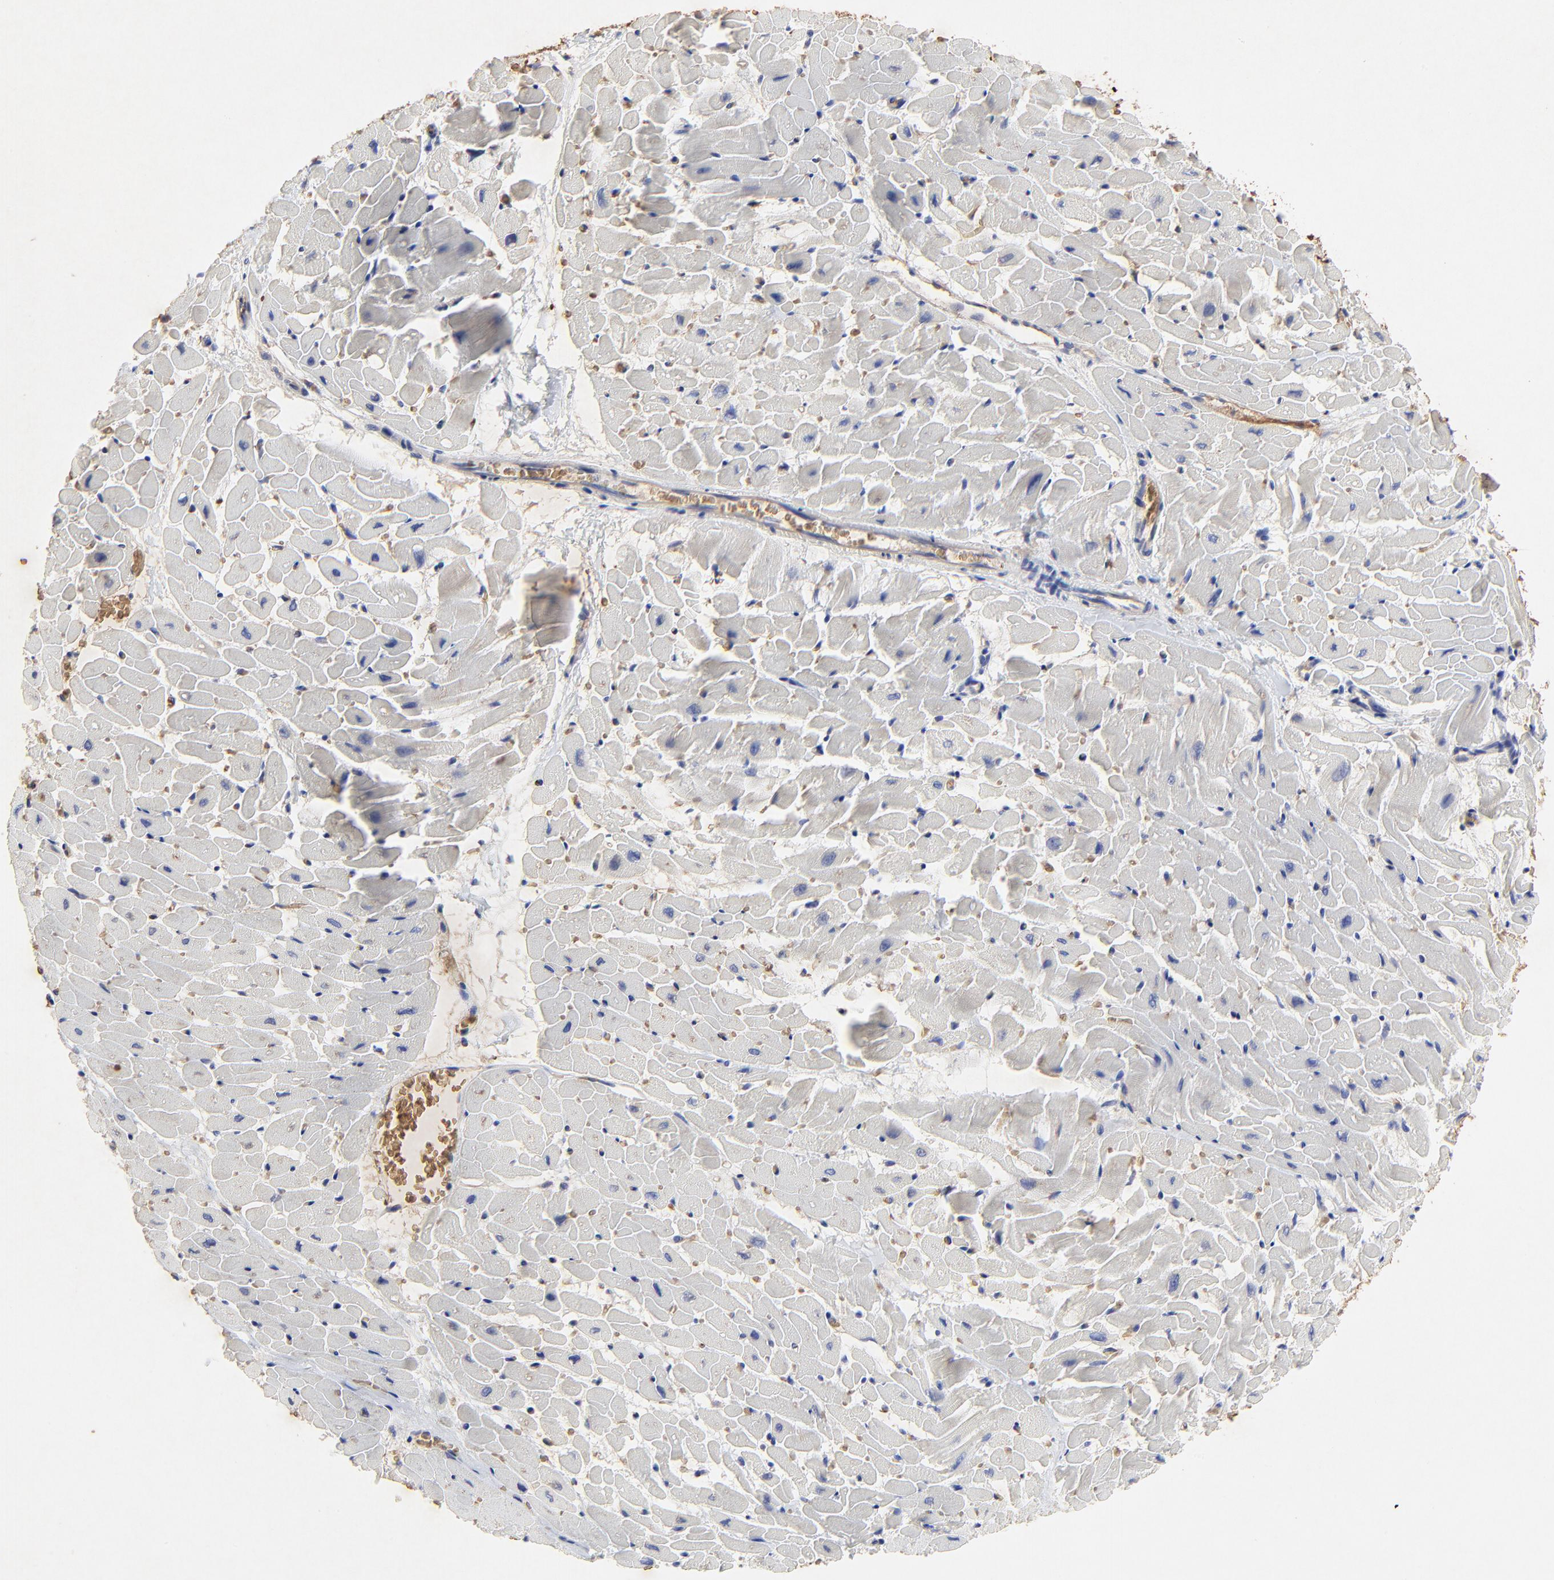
{"staining": {"intensity": "weak", "quantity": ">75%", "location": "cytoplasmic/membranous"}, "tissue": "heart muscle", "cell_type": "Cardiomyocytes", "image_type": "normal", "snomed": [{"axis": "morphology", "description": "Normal tissue, NOS"}, {"axis": "topography", "description": "Heart"}], "caption": "The histopathology image reveals a brown stain indicating the presence of a protein in the cytoplasmic/membranous of cardiomyocytes in heart muscle. (IHC, brightfield microscopy, high magnification).", "gene": "PAG1", "patient": {"sex": "male", "age": 45}}